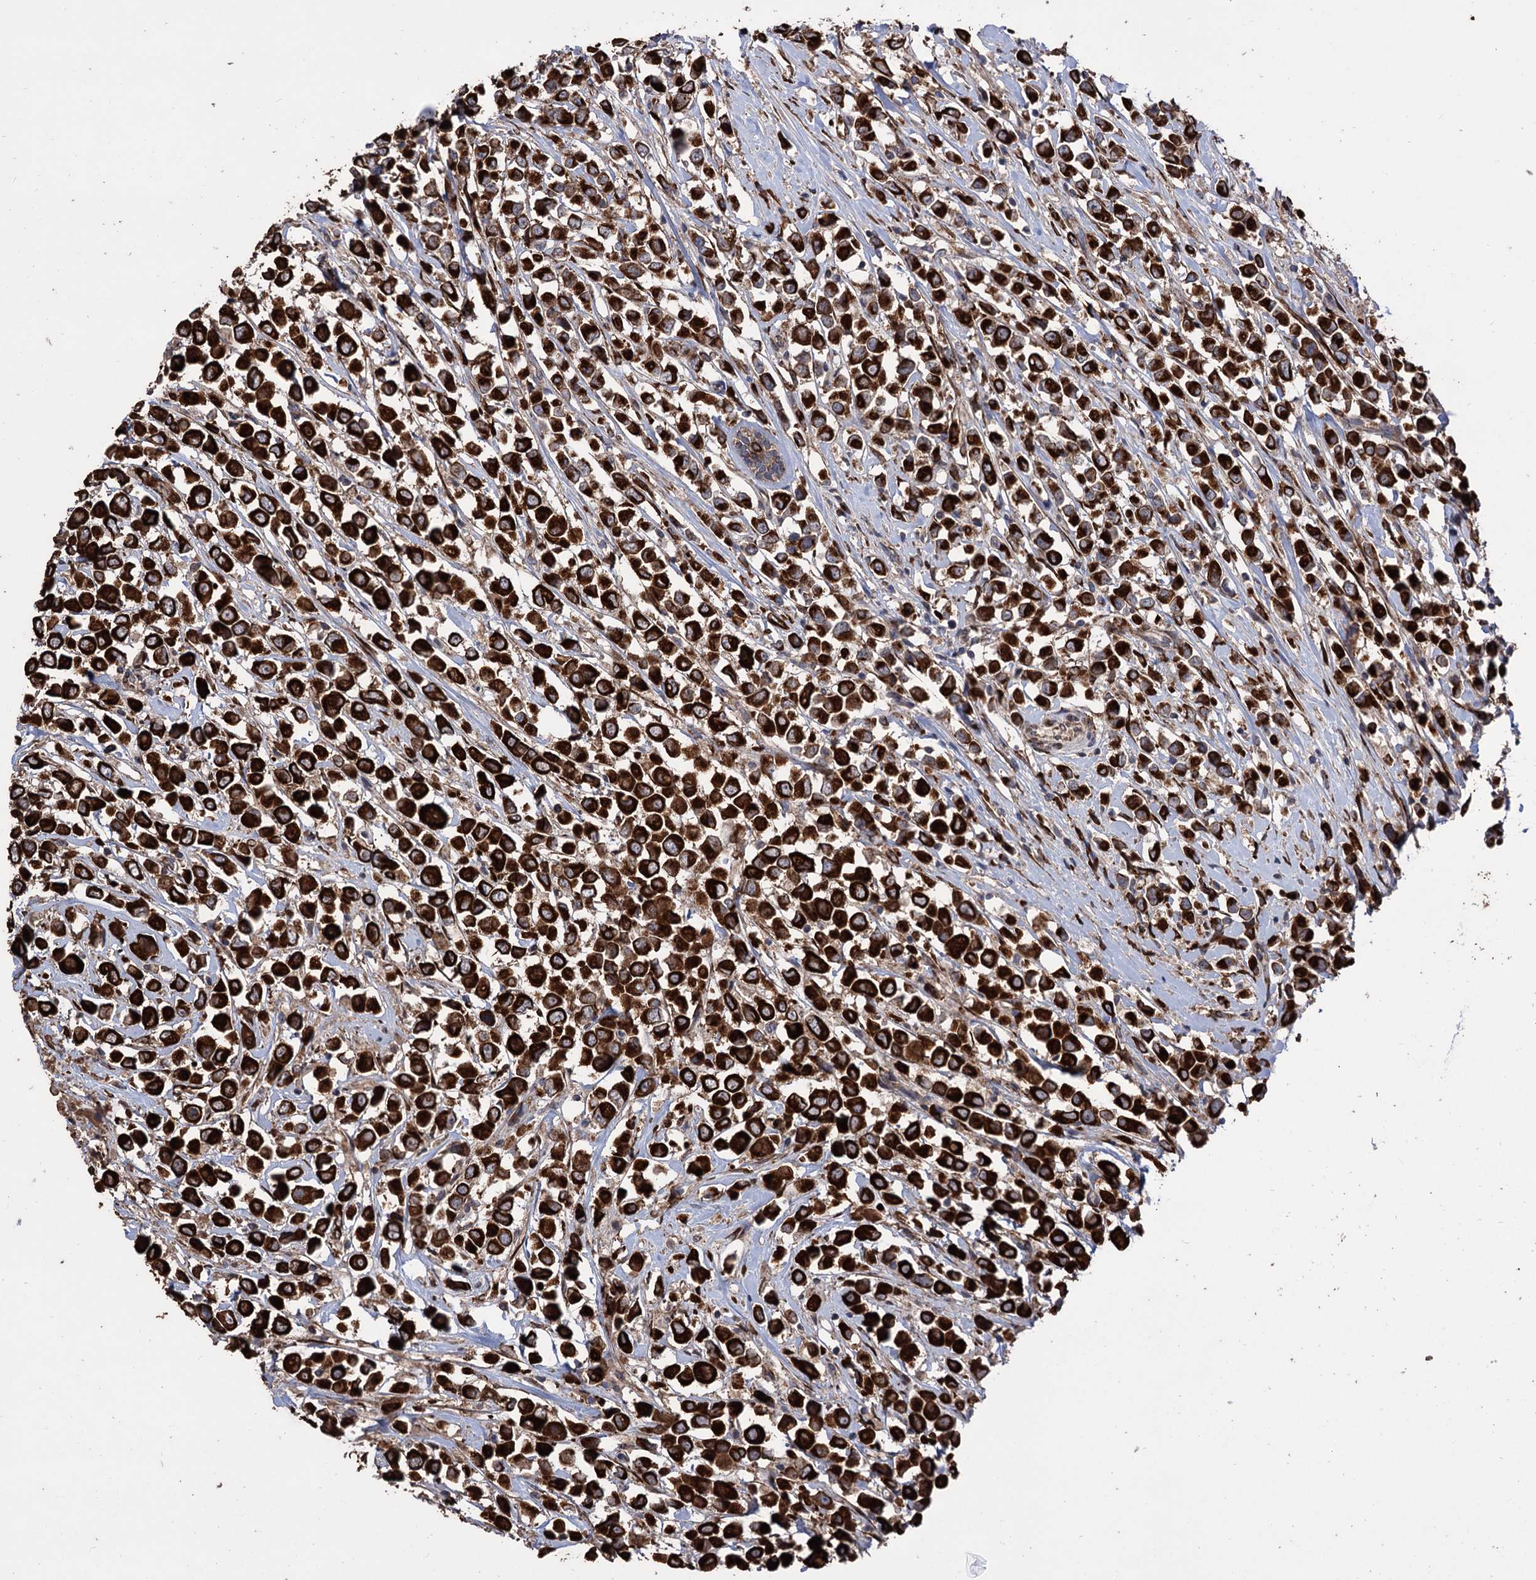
{"staining": {"intensity": "strong", "quantity": ">75%", "location": "cytoplasmic/membranous"}, "tissue": "breast cancer", "cell_type": "Tumor cells", "image_type": "cancer", "snomed": [{"axis": "morphology", "description": "Duct carcinoma"}, {"axis": "topography", "description": "Breast"}], "caption": "The immunohistochemical stain labels strong cytoplasmic/membranous staining in tumor cells of breast cancer (invasive ductal carcinoma) tissue. The protein is shown in brown color, while the nuclei are stained blue.", "gene": "CDAN1", "patient": {"sex": "female", "age": 61}}